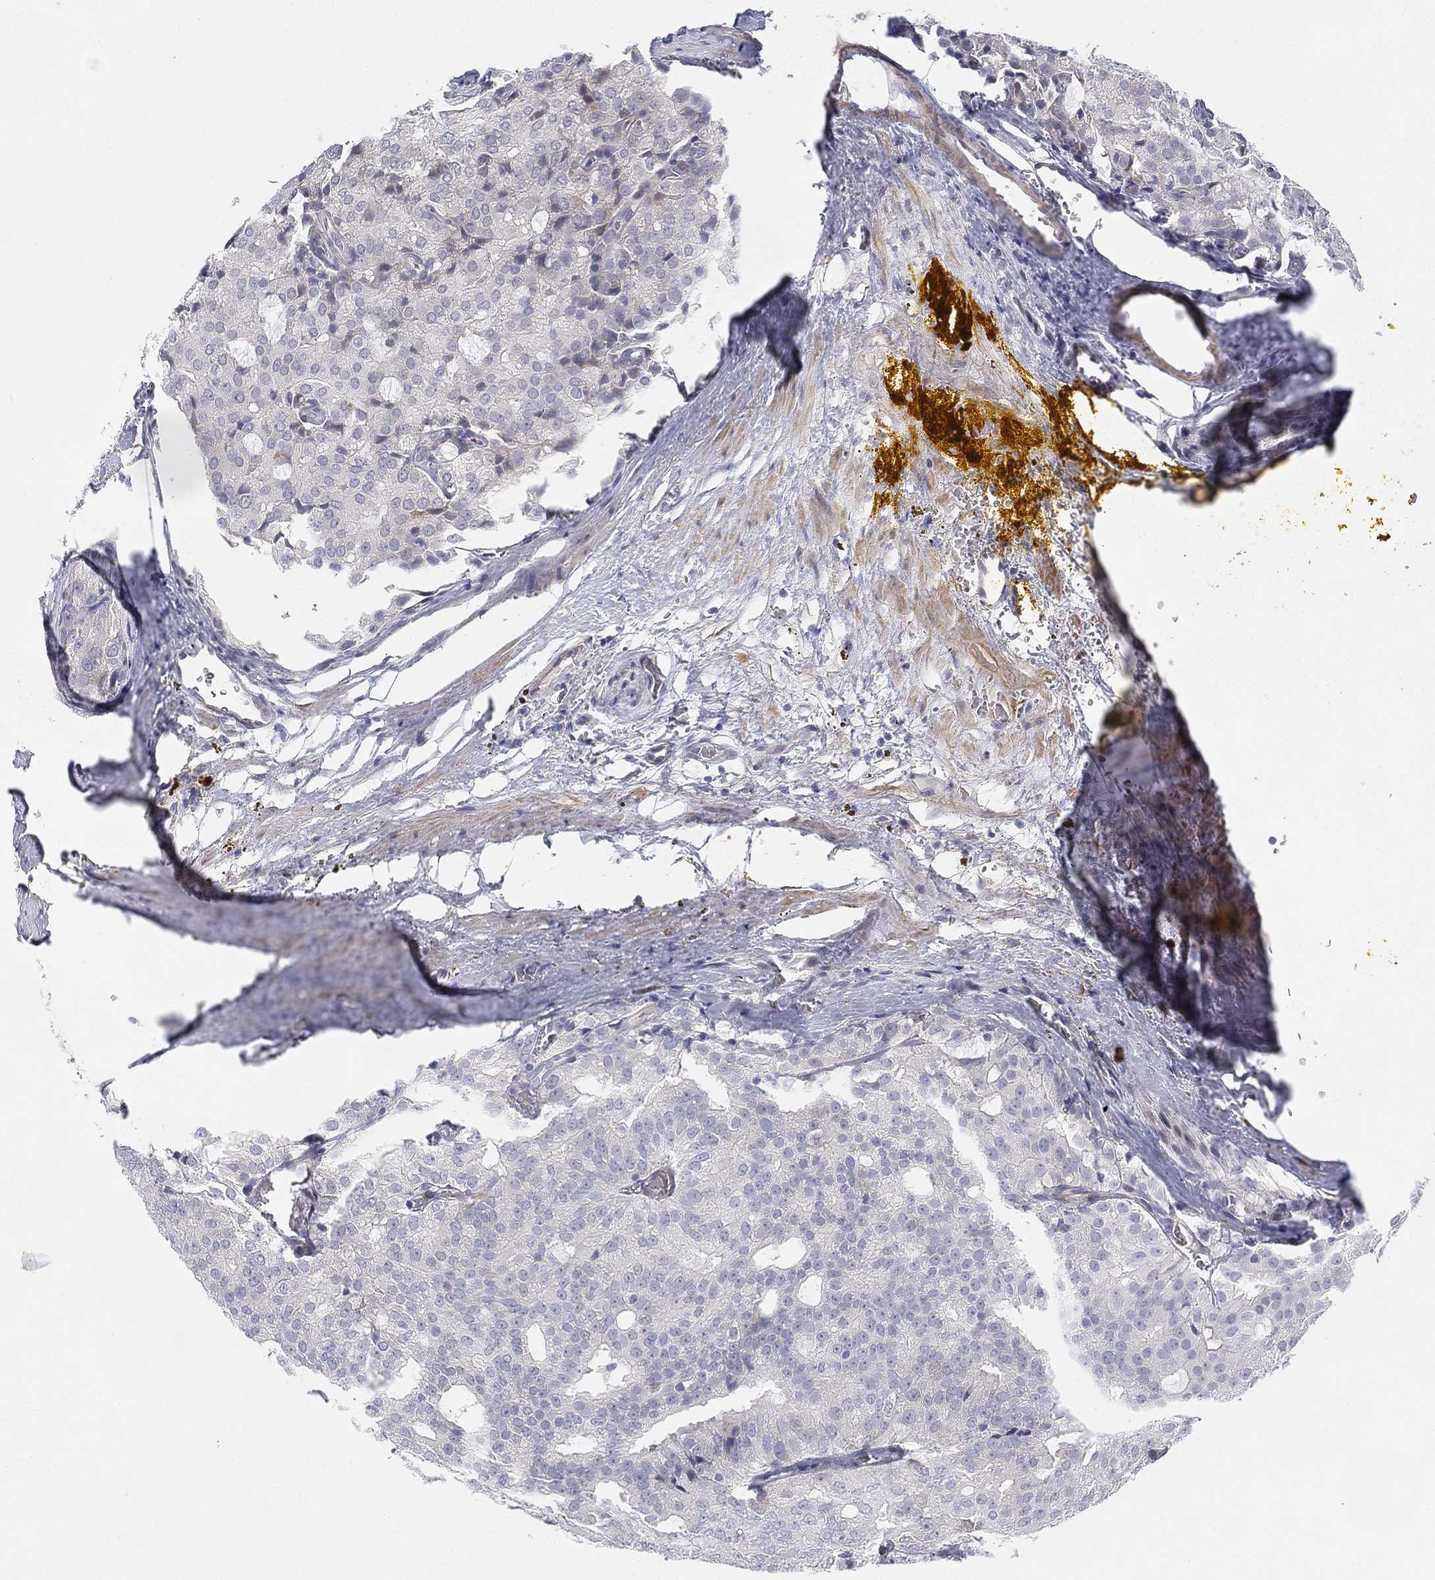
{"staining": {"intensity": "negative", "quantity": "none", "location": "none"}, "tissue": "prostate cancer", "cell_type": "Tumor cells", "image_type": "cancer", "snomed": [{"axis": "morphology", "description": "Adenocarcinoma, NOS"}, {"axis": "topography", "description": "Prostate and seminal vesicle, NOS"}, {"axis": "topography", "description": "Prostate"}], "caption": "An image of adenocarcinoma (prostate) stained for a protein reveals no brown staining in tumor cells.", "gene": "HEATR4", "patient": {"sex": "male", "age": 67}}